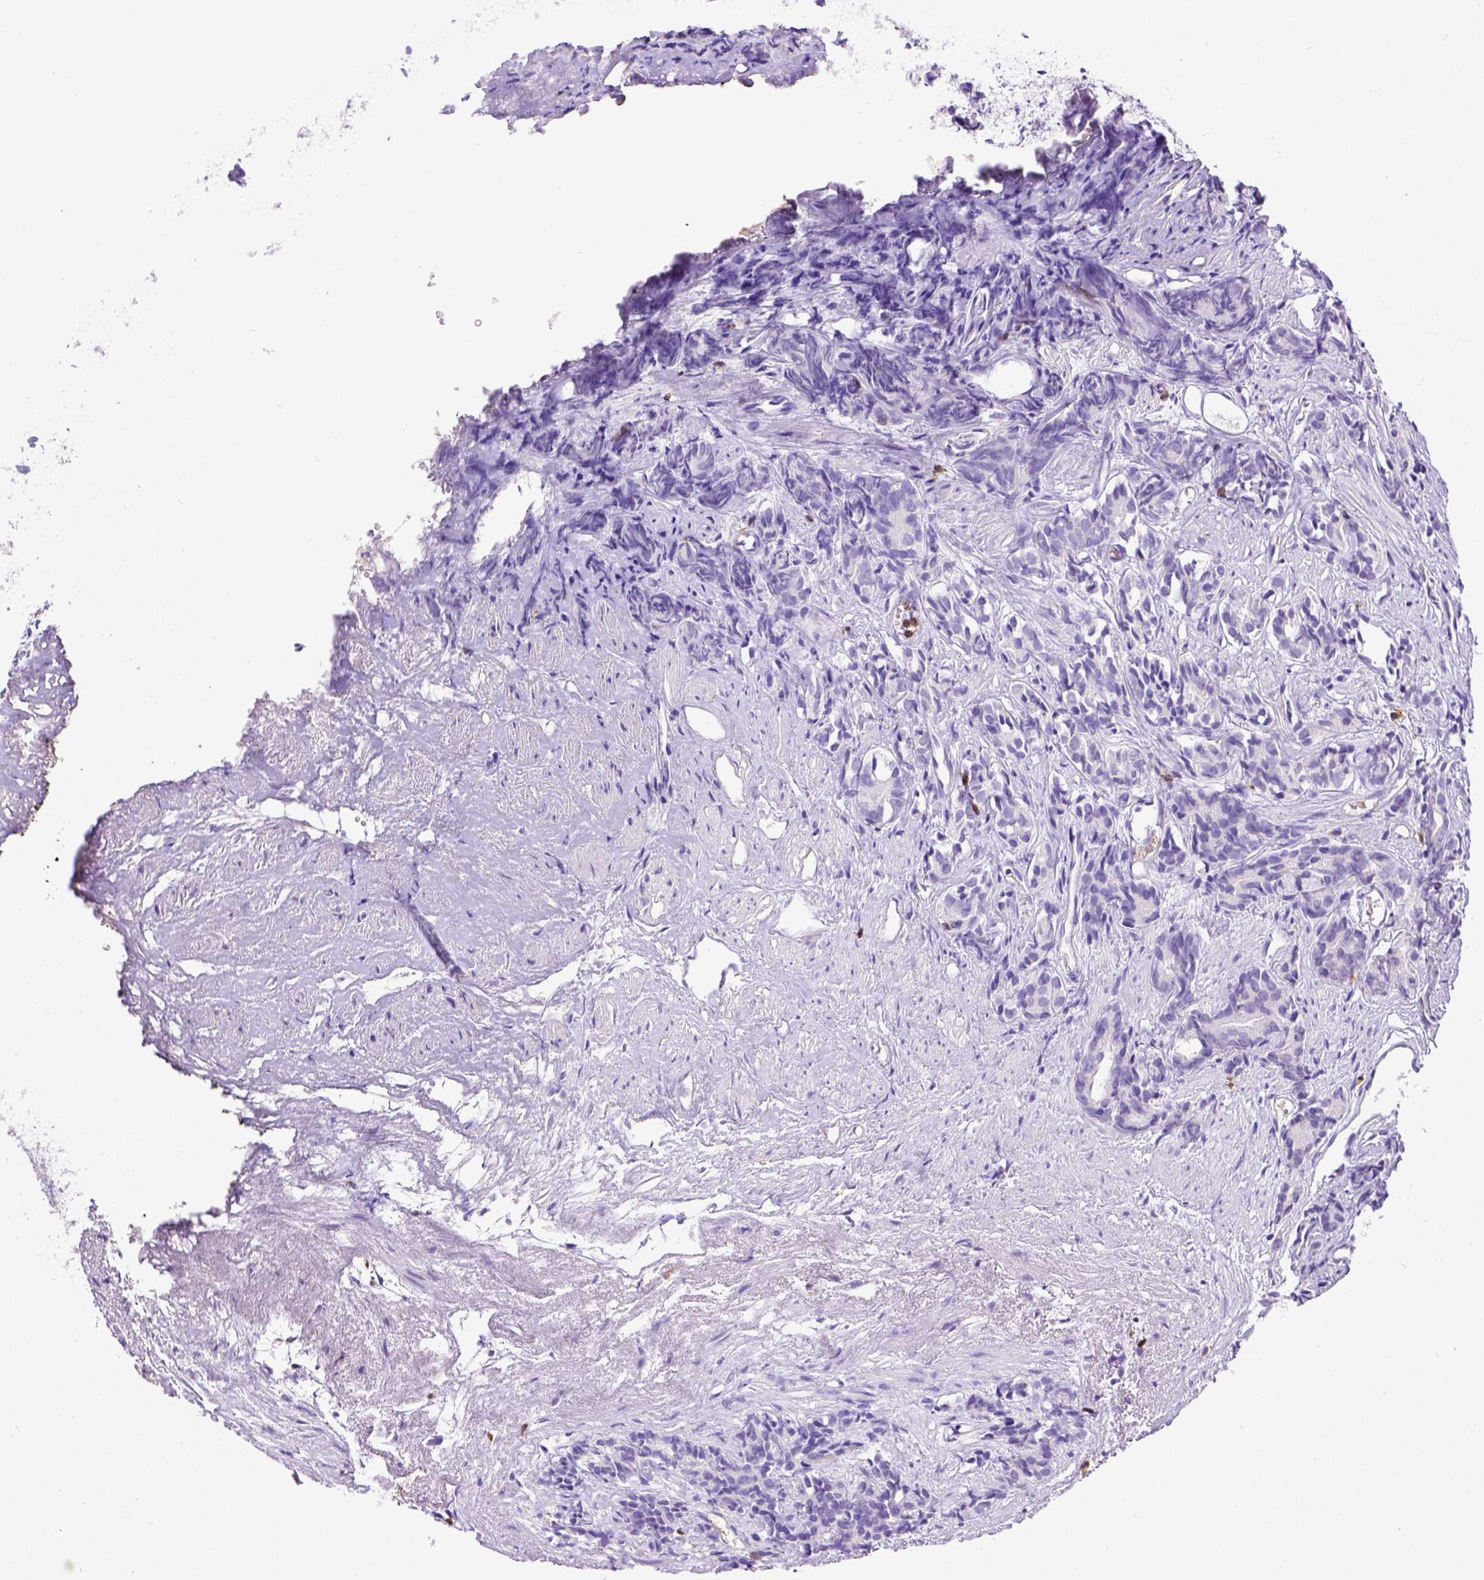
{"staining": {"intensity": "negative", "quantity": "none", "location": "none"}, "tissue": "prostate cancer", "cell_type": "Tumor cells", "image_type": "cancer", "snomed": [{"axis": "morphology", "description": "Adenocarcinoma, High grade"}, {"axis": "topography", "description": "Prostate"}], "caption": "IHC image of prostate adenocarcinoma (high-grade) stained for a protein (brown), which exhibits no positivity in tumor cells. (Stains: DAB (3,3'-diaminobenzidine) immunohistochemistry with hematoxylin counter stain, Microscopy: brightfield microscopy at high magnification).", "gene": "CD3E", "patient": {"sex": "male", "age": 84}}